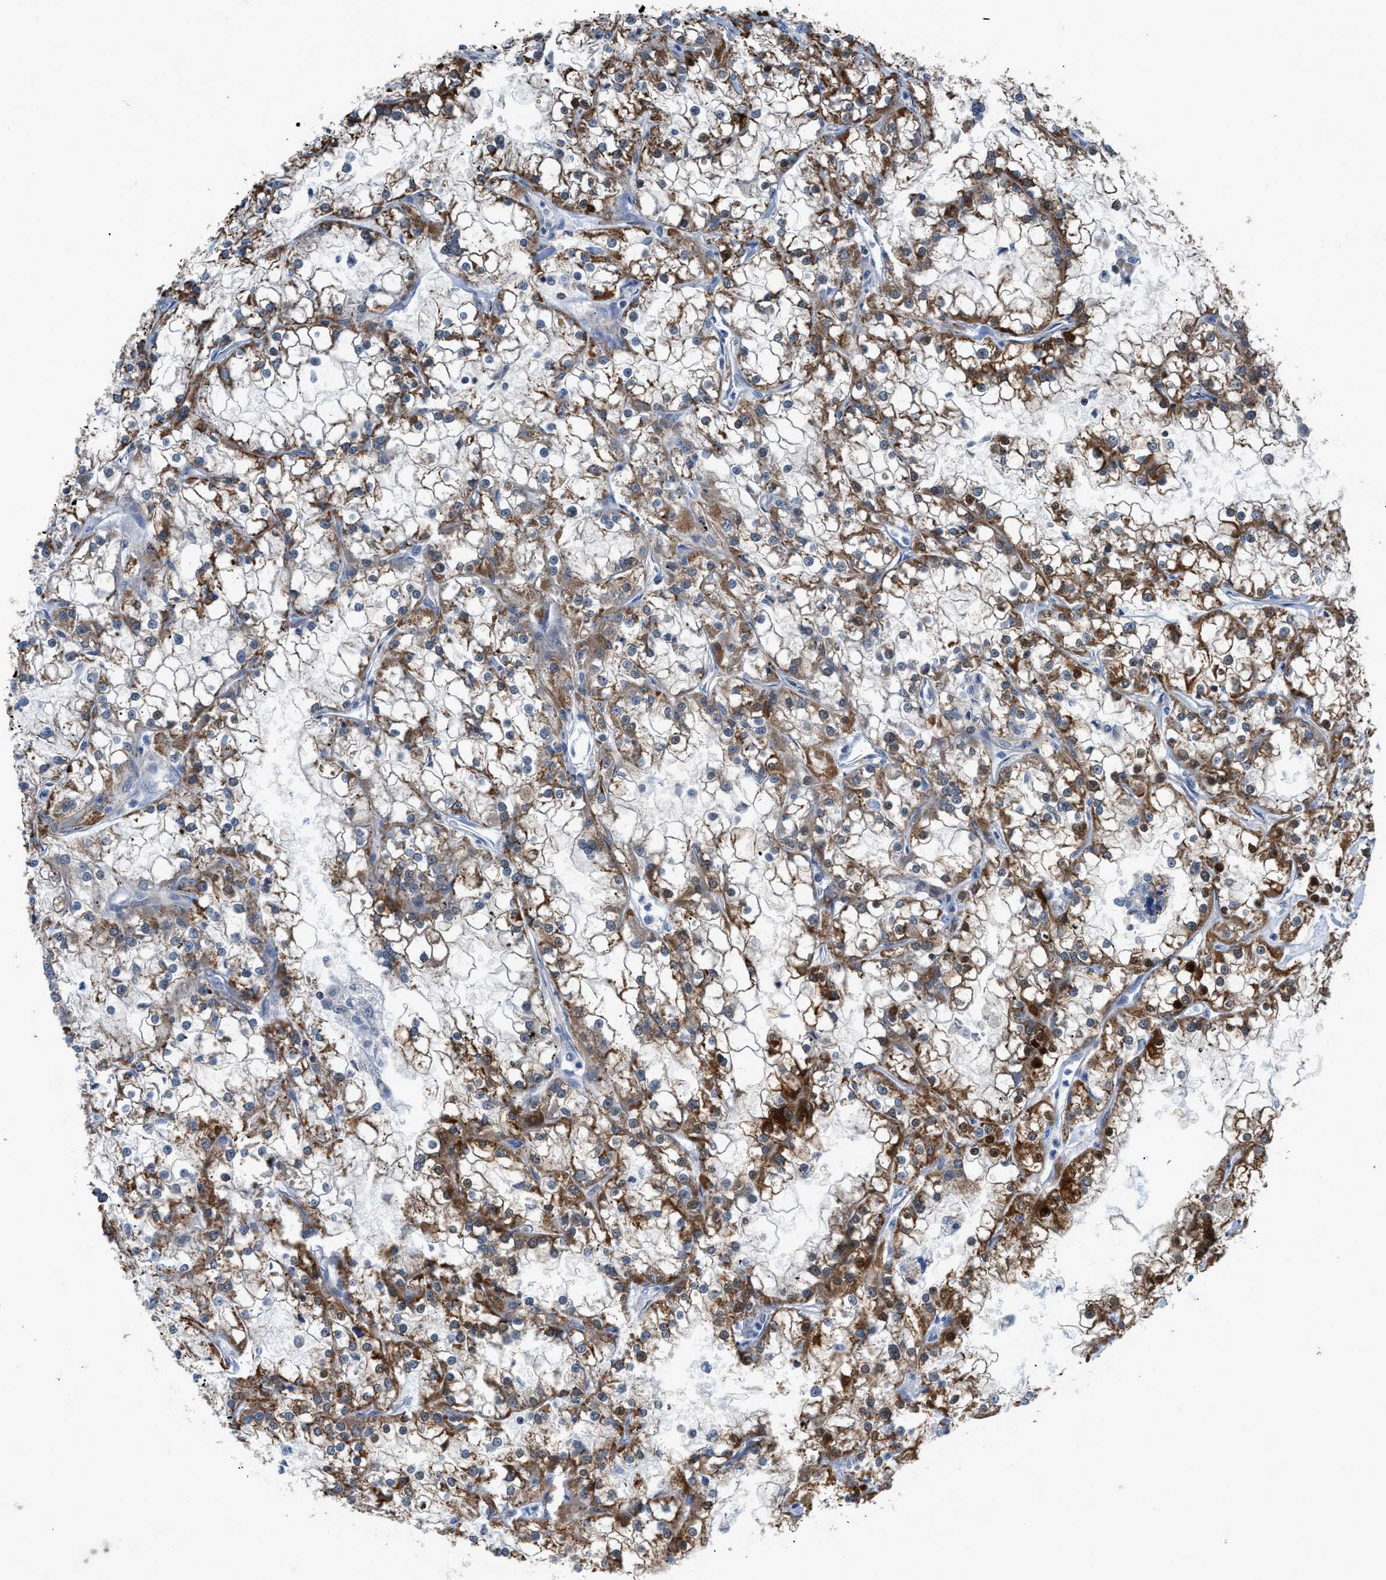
{"staining": {"intensity": "moderate", "quantity": ">75%", "location": "cytoplasmic/membranous,nuclear"}, "tissue": "renal cancer", "cell_type": "Tumor cells", "image_type": "cancer", "snomed": [{"axis": "morphology", "description": "Adenocarcinoma, NOS"}, {"axis": "topography", "description": "Kidney"}], "caption": "A brown stain highlights moderate cytoplasmic/membranous and nuclear staining of a protein in human renal cancer tumor cells.", "gene": "TMEM45B", "patient": {"sex": "female", "age": 52}}